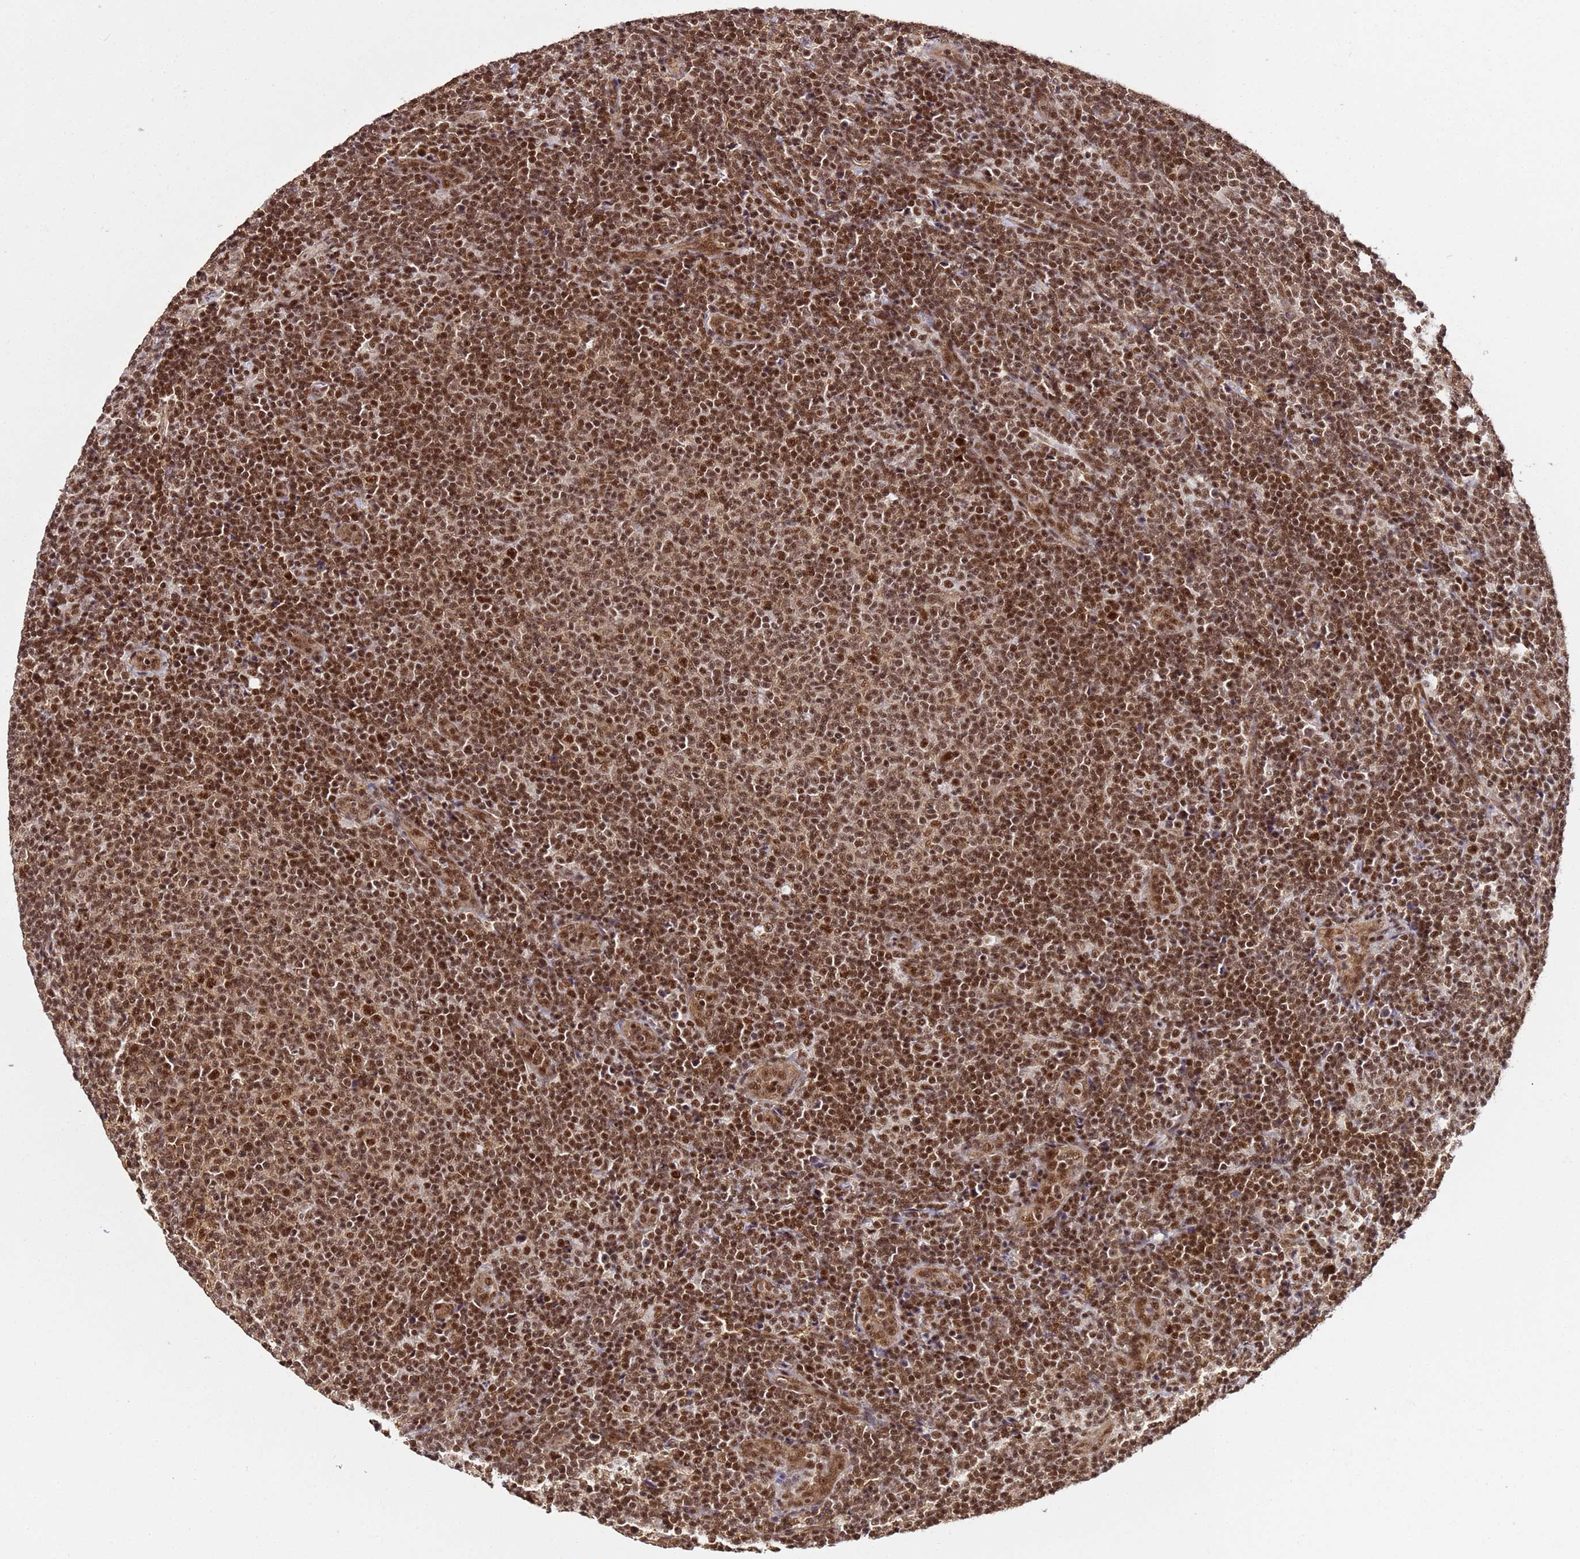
{"staining": {"intensity": "strong", "quantity": ">75%", "location": "nuclear"}, "tissue": "lymphoma", "cell_type": "Tumor cells", "image_type": "cancer", "snomed": [{"axis": "morphology", "description": "Malignant lymphoma, non-Hodgkin's type, Low grade"}, {"axis": "topography", "description": "Lymph node"}], "caption": "An immunohistochemistry histopathology image of tumor tissue is shown. Protein staining in brown labels strong nuclear positivity in low-grade malignant lymphoma, non-Hodgkin's type within tumor cells.", "gene": "SYF2", "patient": {"sex": "male", "age": 66}}